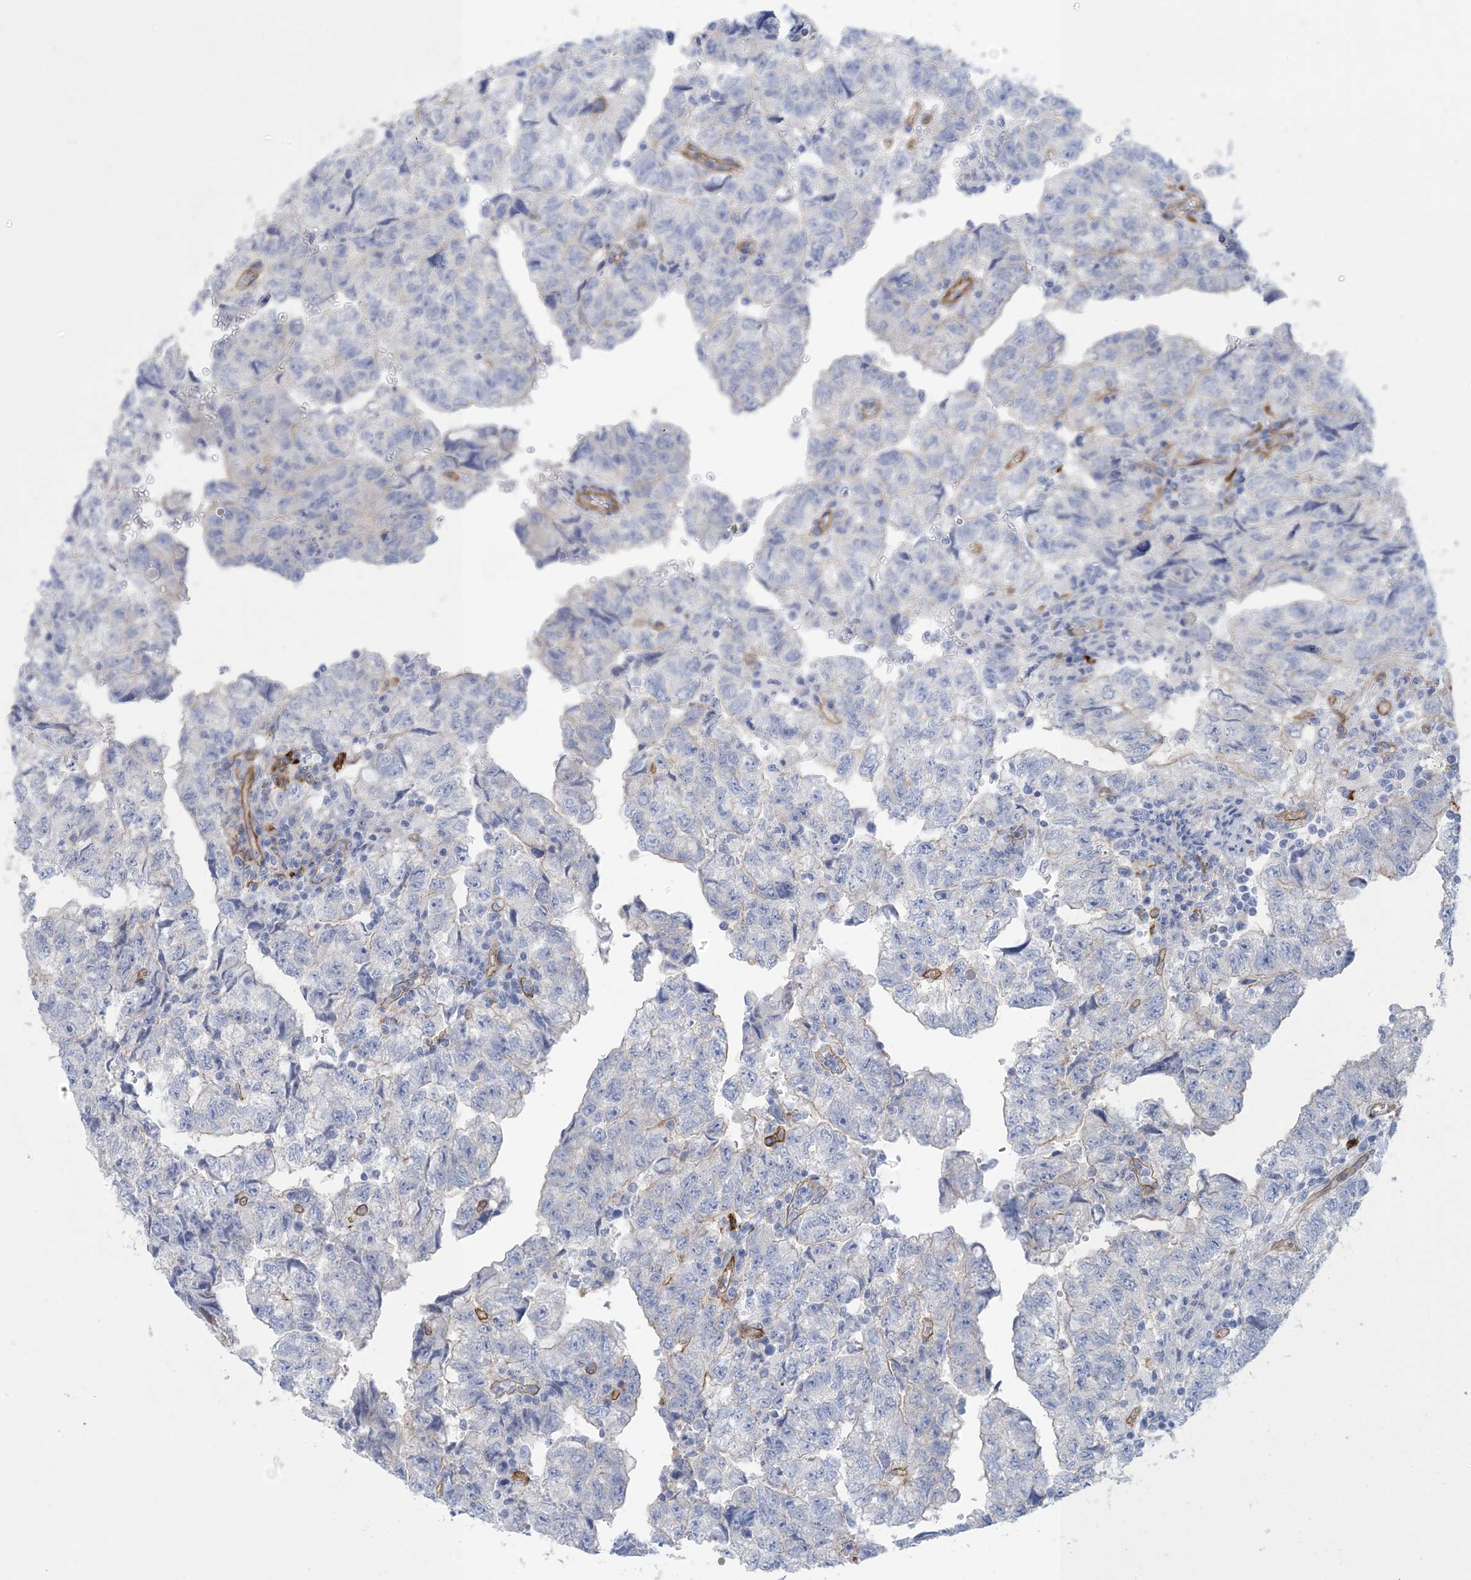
{"staining": {"intensity": "moderate", "quantity": "<25%", "location": "cytoplasmic/membranous"}, "tissue": "testis cancer", "cell_type": "Tumor cells", "image_type": "cancer", "snomed": [{"axis": "morphology", "description": "Carcinoma, Embryonal, NOS"}, {"axis": "topography", "description": "Testis"}], "caption": "Tumor cells exhibit low levels of moderate cytoplasmic/membranous positivity in about <25% of cells in human testis cancer.", "gene": "SHANK1", "patient": {"sex": "male", "age": 36}}